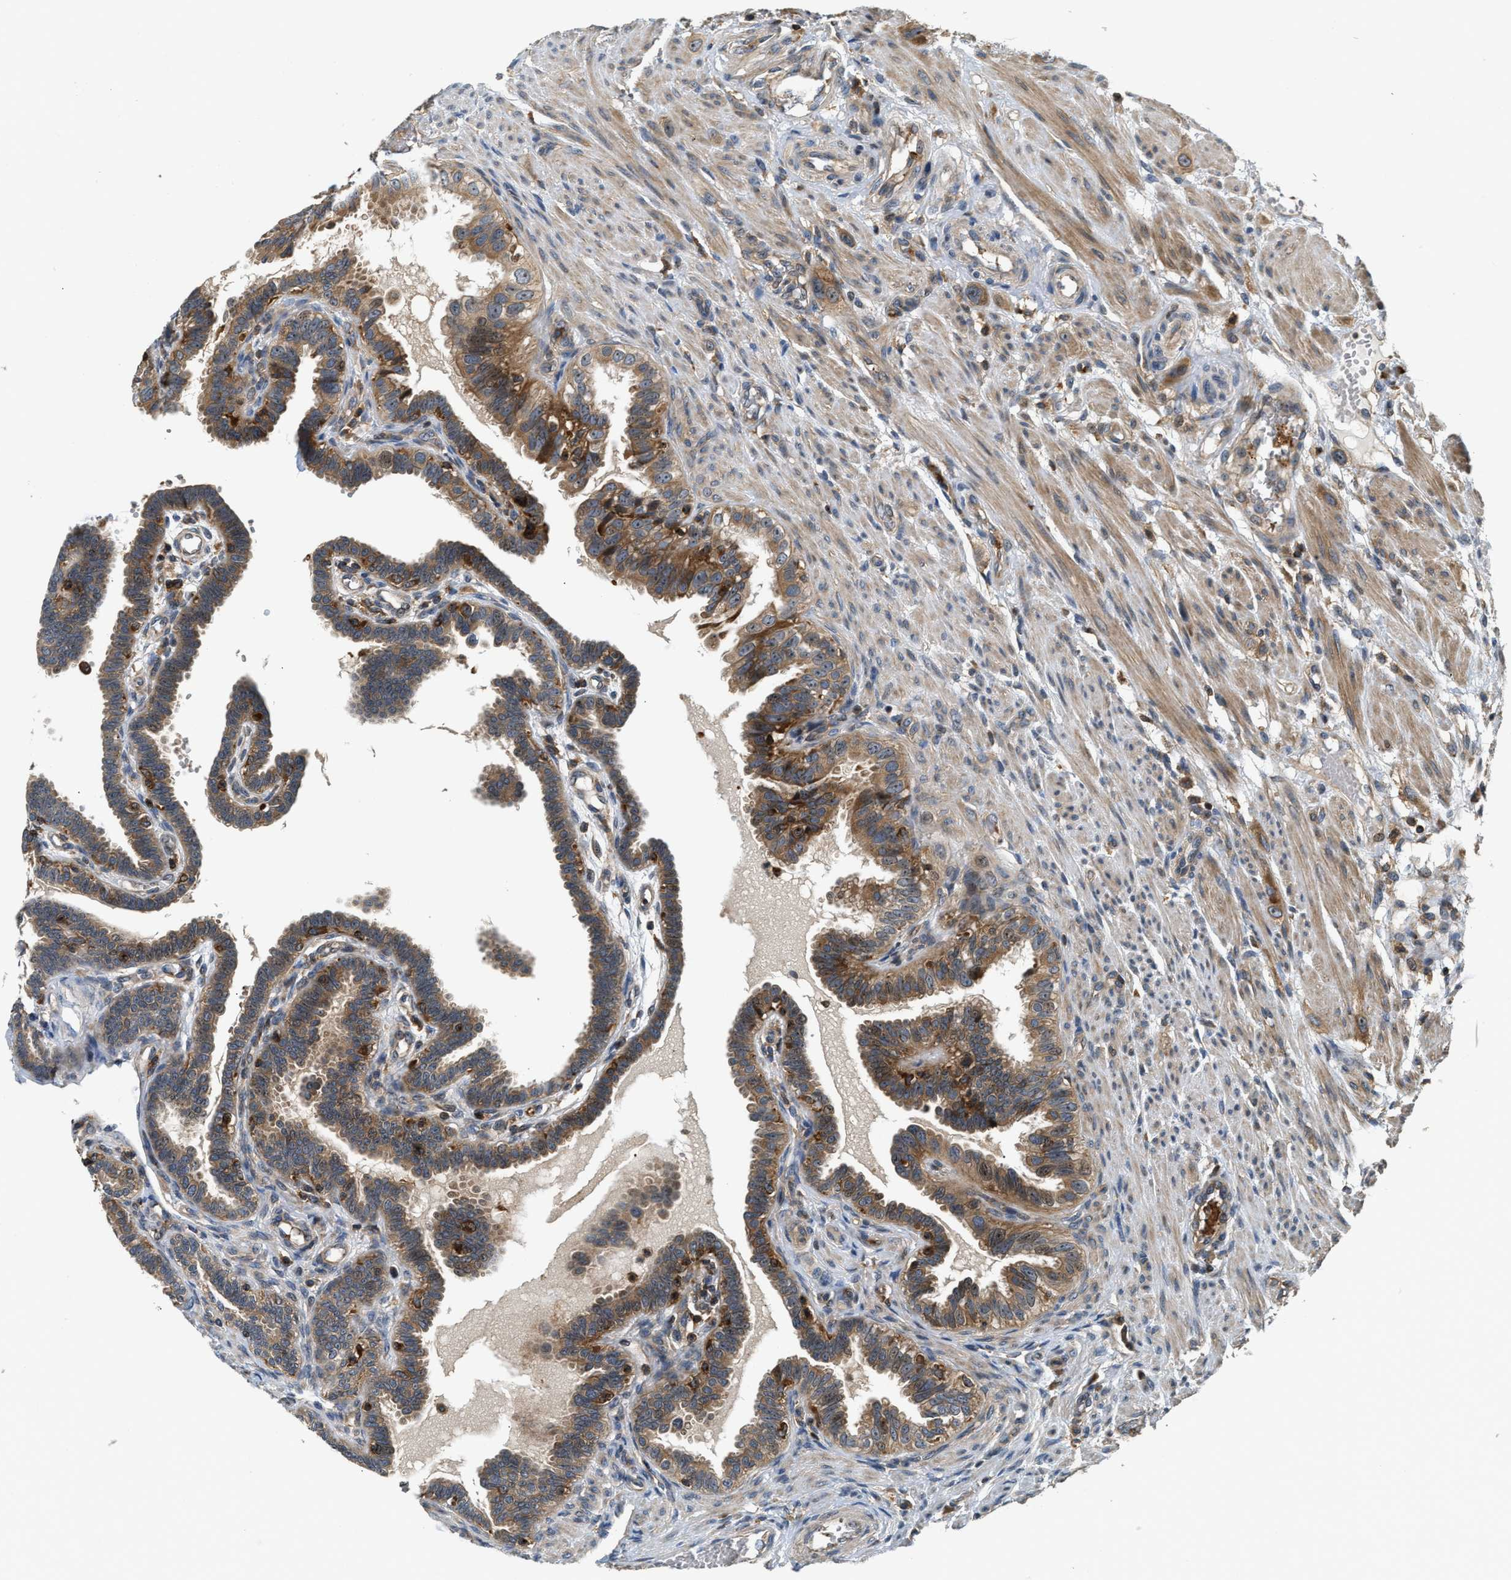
{"staining": {"intensity": "moderate", "quantity": ">75%", "location": "cytoplasmic/membranous"}, "tissue": "fallopian tube", "cell_type": "Glandular cells", "image_type": "normal", "snomed": [{"axis": "morphology", "description": "Normal tissue, NOS"}, {"axis": "topography", "description": "Fallopian tube"}, {"axis": "topography", "description": "Placenta"}], "caption": "About >75% of glandular cells in unremarkable fallopian tube display moderate cytoplasmic/membranous protein positivity as visualized by brown immunohistochemical staining.", "gene": "SNX5", "patient": {"sex": "female", "age": 34}}